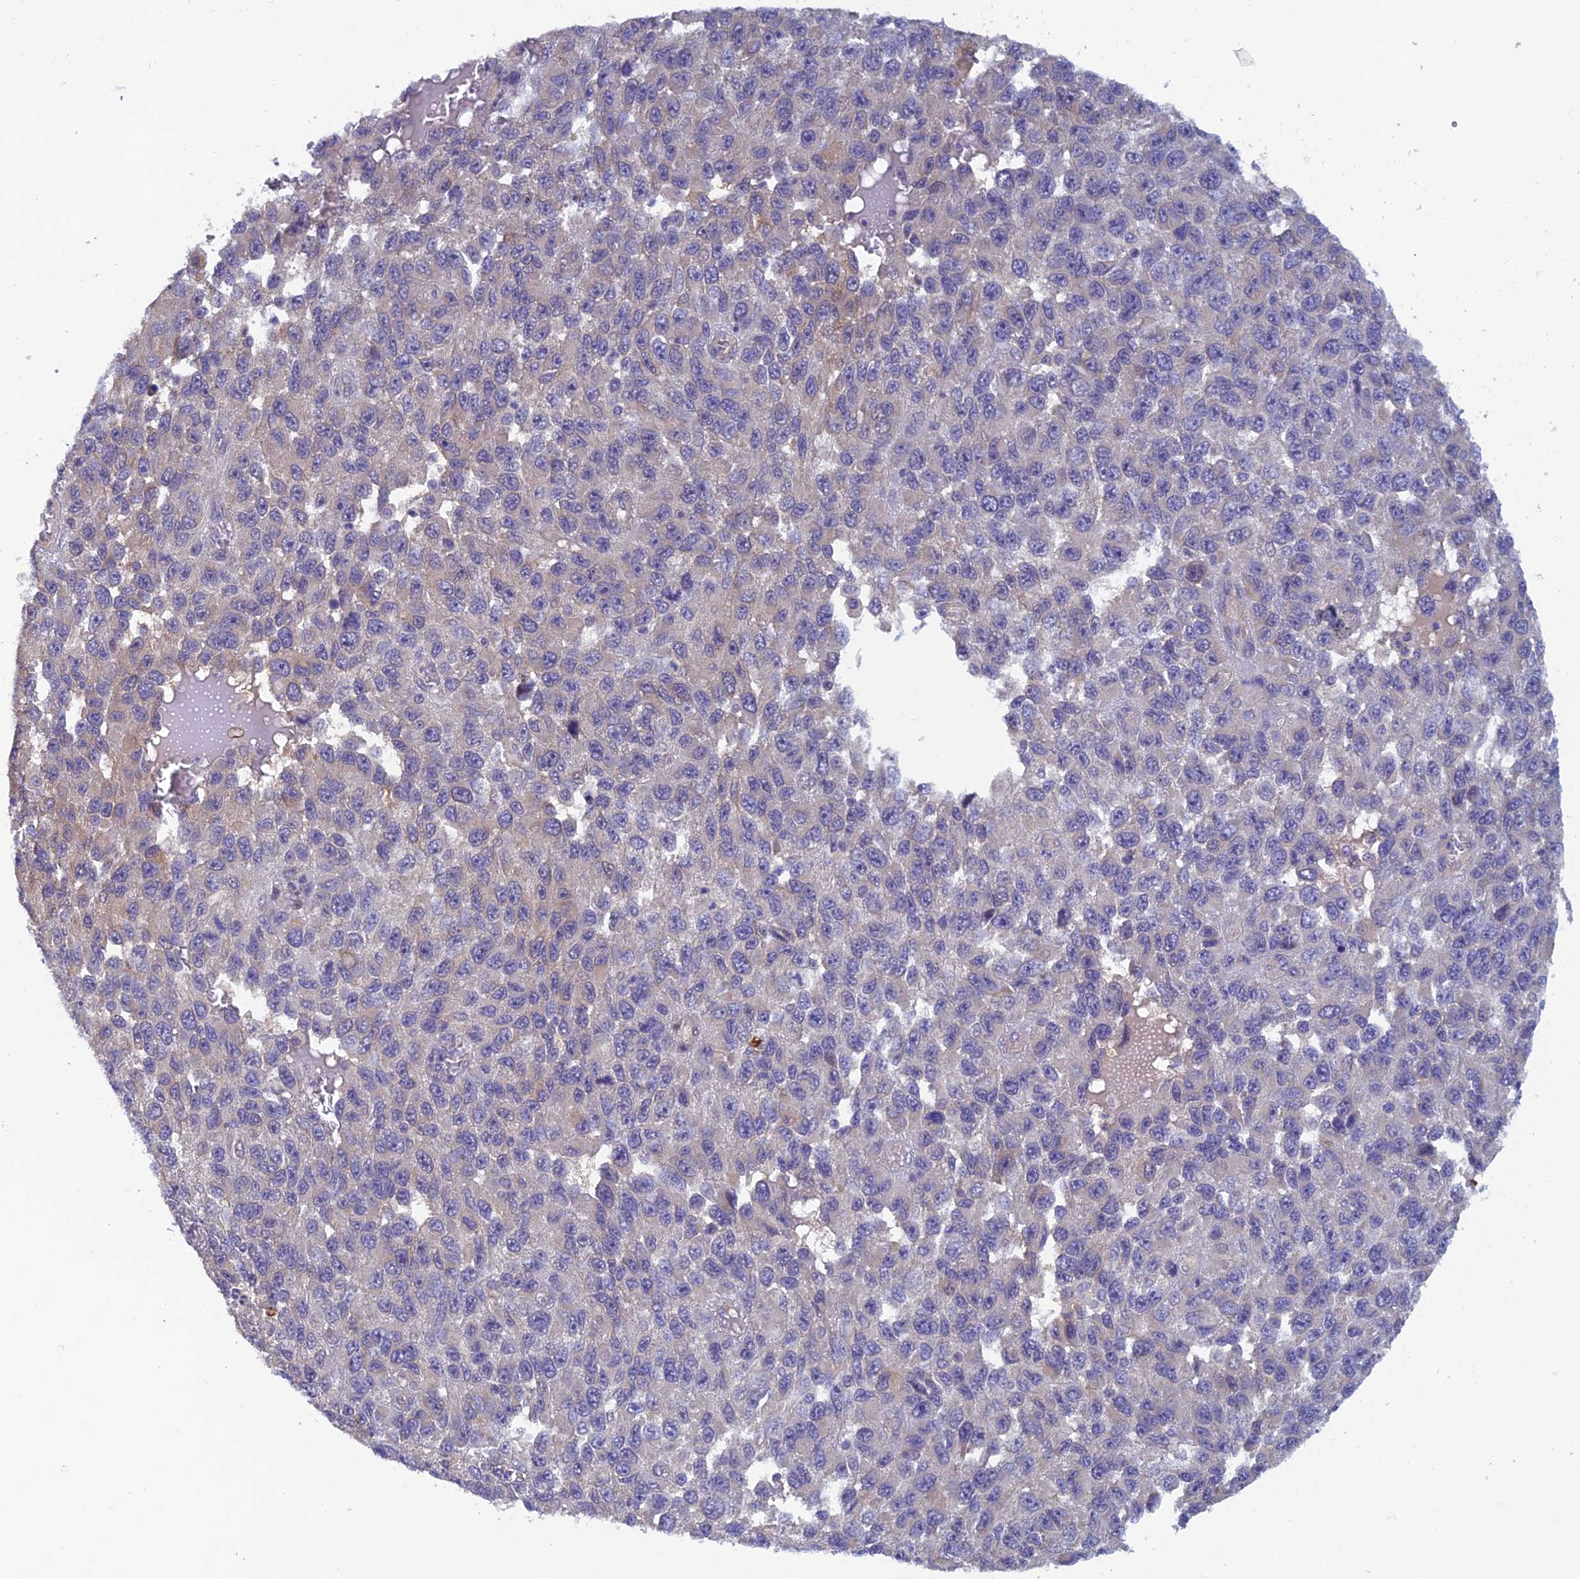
{"staining": {"intensity": "moderate", "quantity": "<25%", "location": "cytoplasmic/membranous"}, "tissue": "melanoma", "cell_type": "Tumor cells", "image_type": "cancer", "snomed": [{"axis": "morphology", "description": "Normal tissue, NOS"}, {"axis": "morphology", "description": "Malignant melanoma, NOS"}, {"axis": "topography", "description": "Skin"}], "caption": "Tumor cells reveal moderate cytoplasmic/membranous positivity in about <25% of cells in melanoma.", "gene": "HECA", "patient": {"sex": "female", "age": 96}}